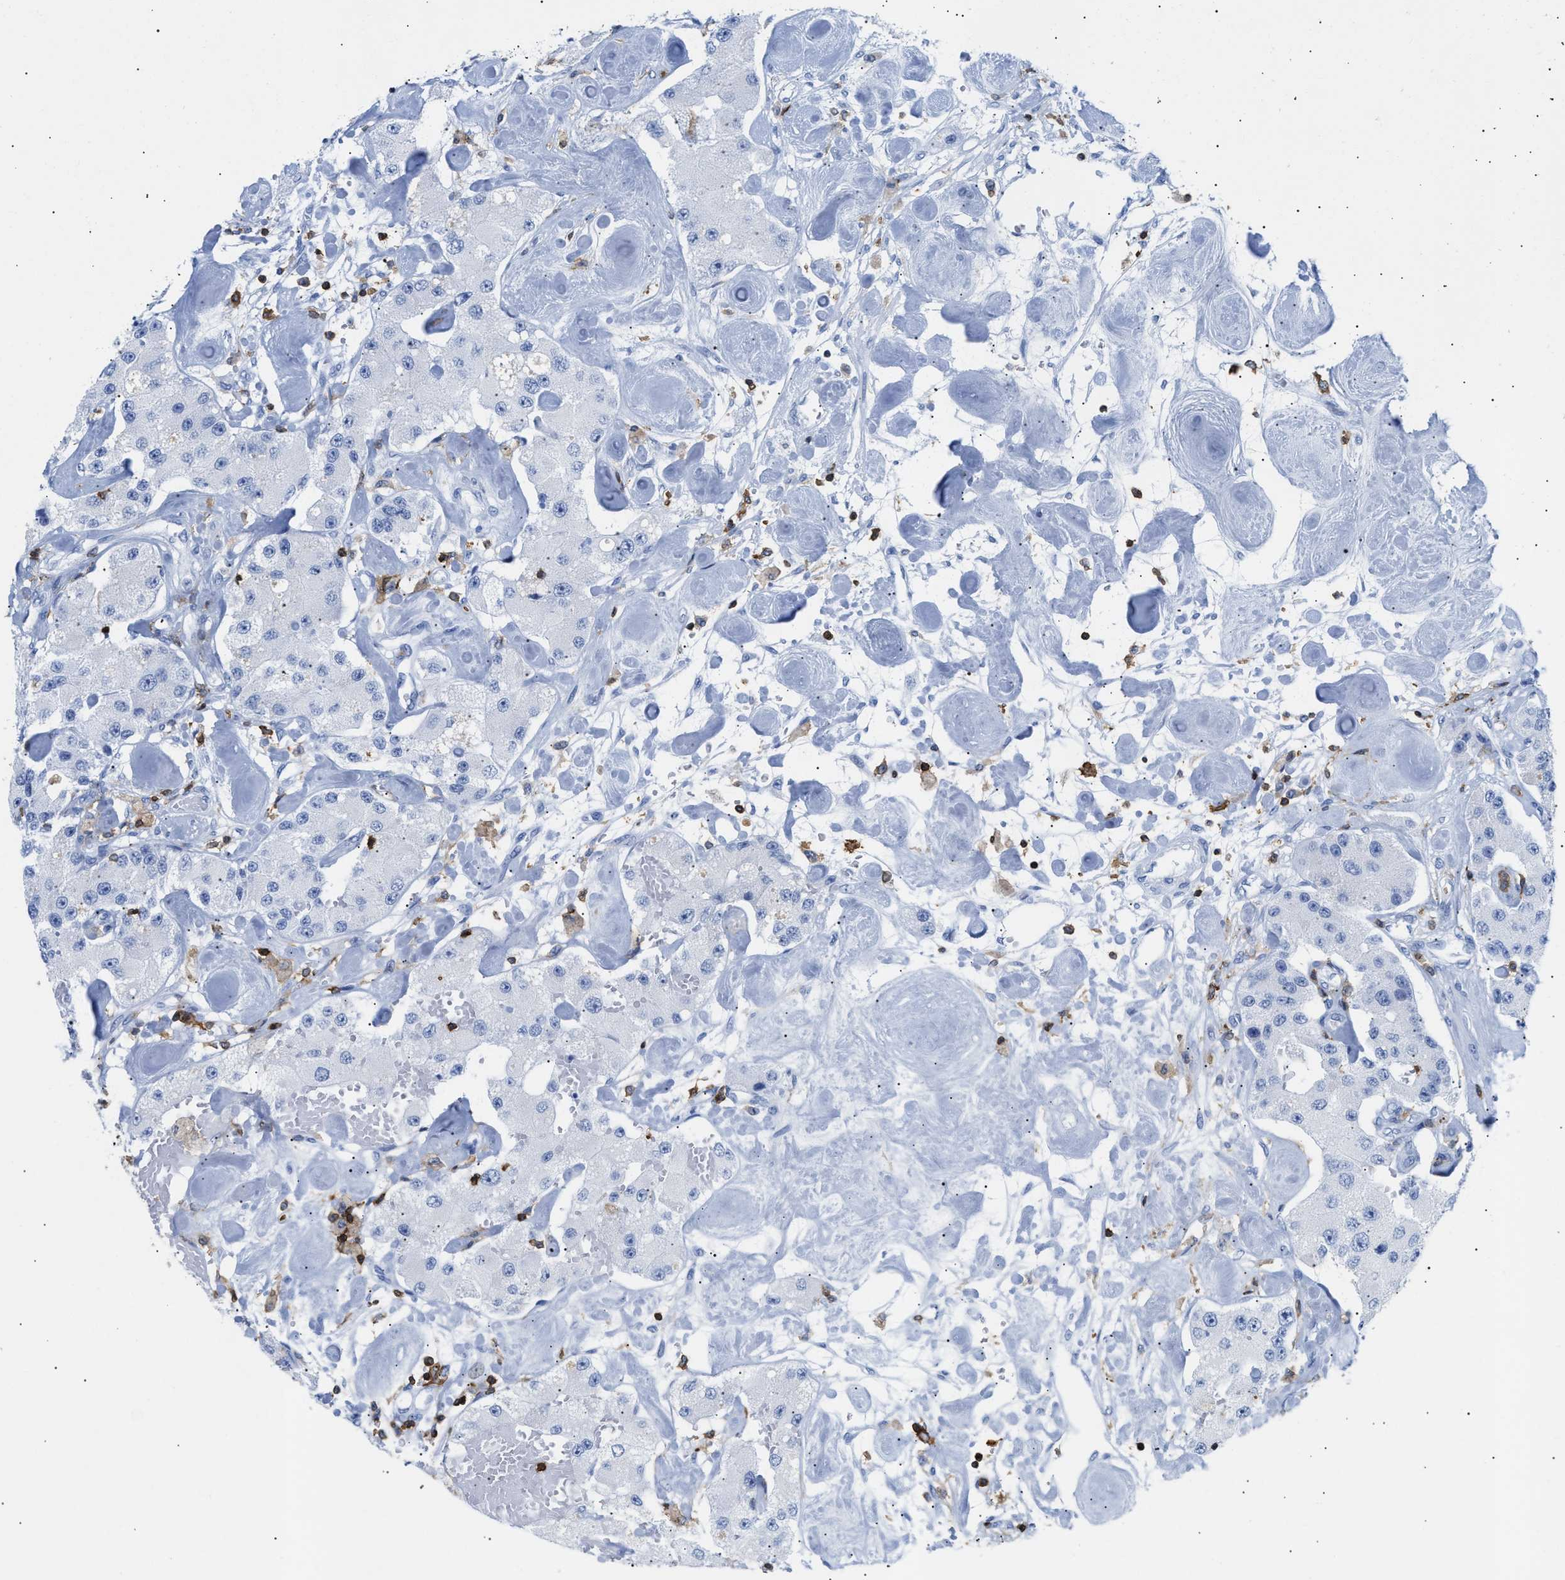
{"staining": {"intensity": "negative", "quantity": "none", "location": "none"}, "tissue": "carcinoid", "cell_type": "Tumor cells", "image_type": "cancer", "snomed": [{"axis": "morphology", "description": "Carcinoid, malignant, NOS"}, {"axis": "topography", "description": "Pancreas"}], "caption": "Photomicrograph shows no protein expression in tumor cells of carcinoid tissue. The staining is performed using DAB (3,3'-diaminobenzidine) brown chromogen with nuclei counter-stained in using hematoxylin.", "gene": "LCP1", "patient": {"sex": "male", "age": 41}}